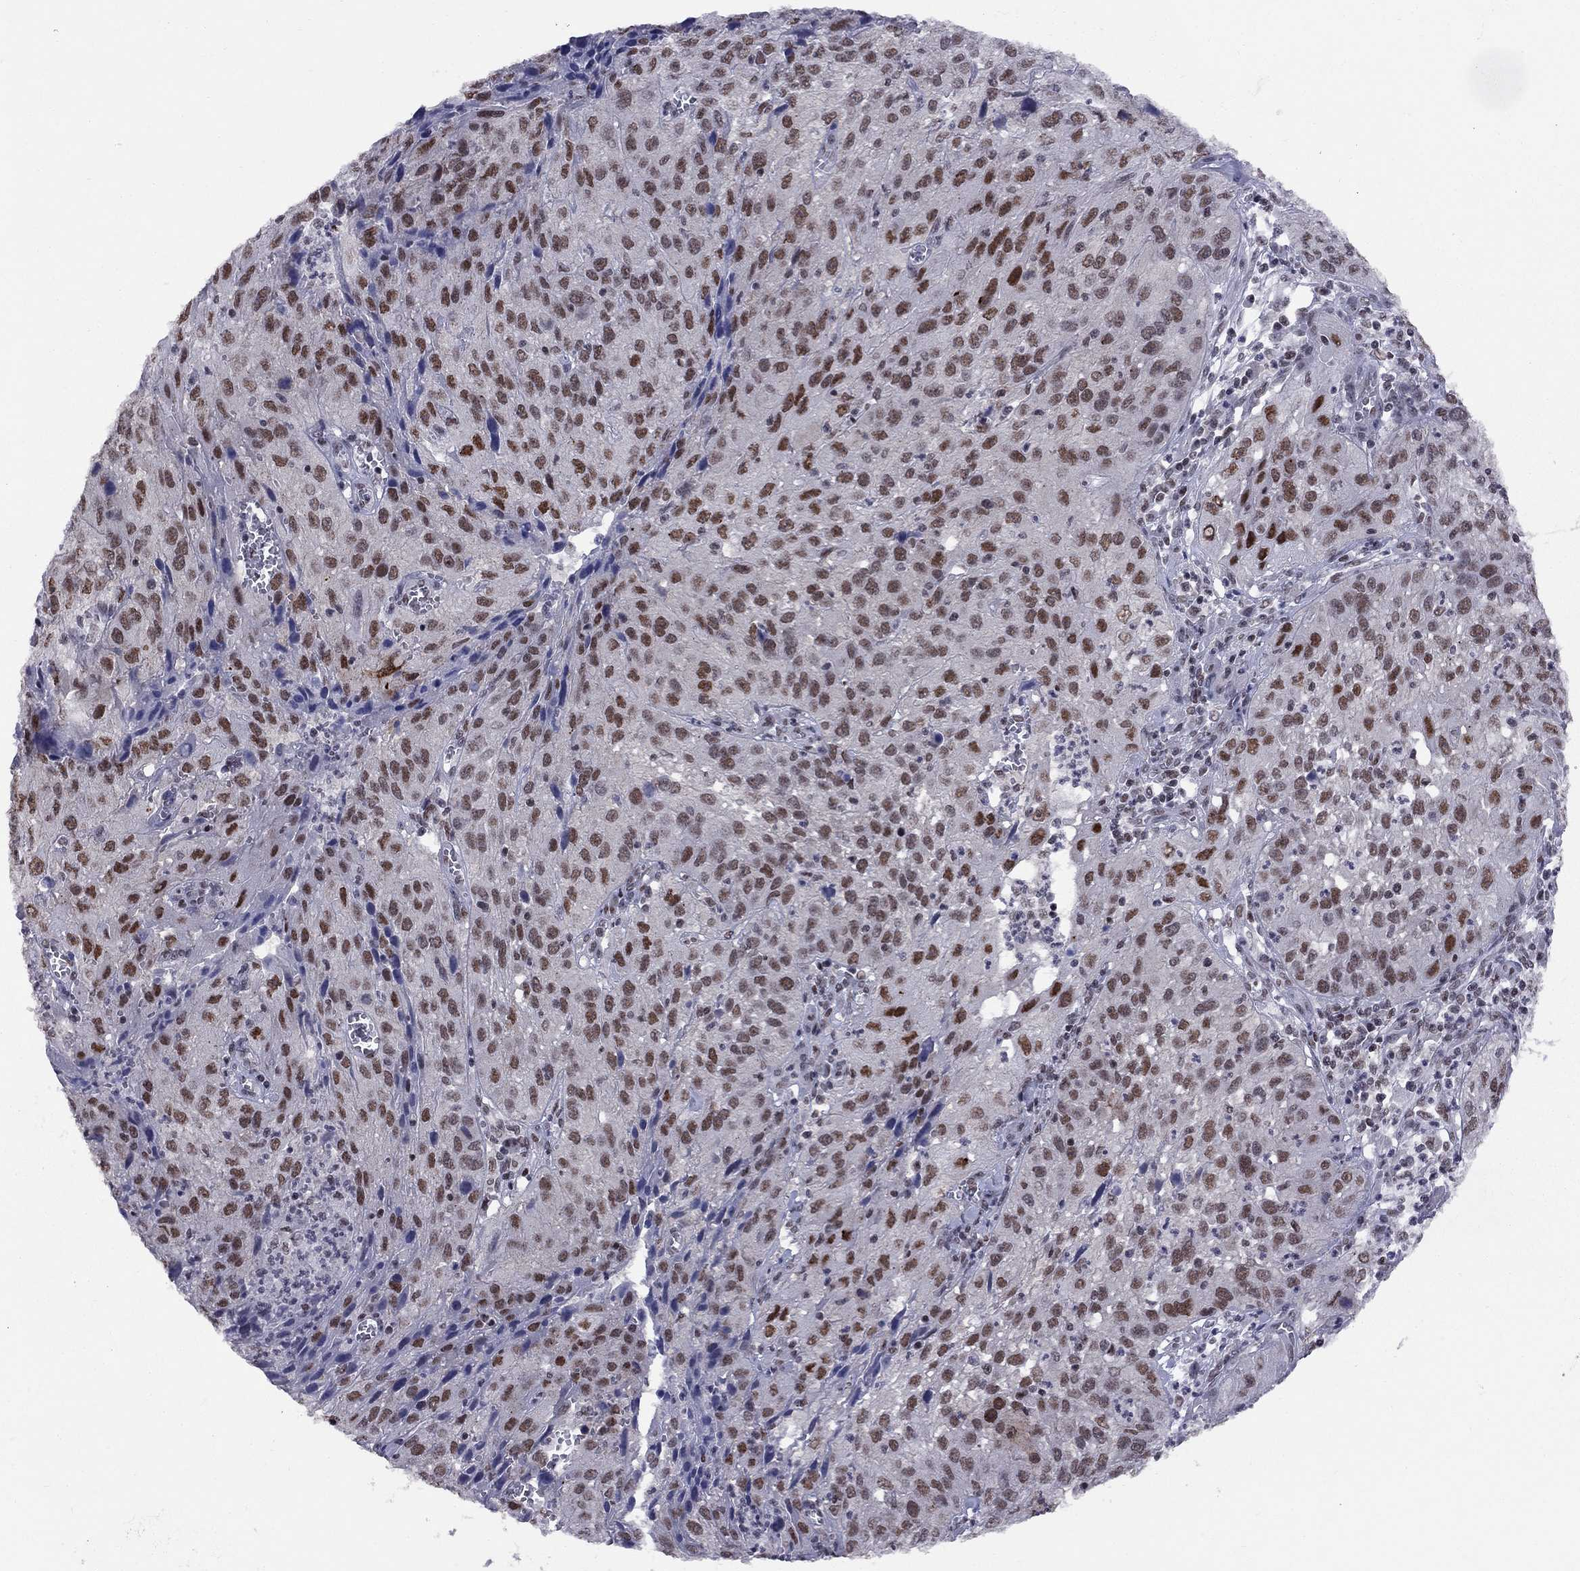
{"staining": {"intensity": "moderate", "quantity": ">75%", "location": "nuclear"}, "tissue": "cervical cancer", "cell_type": "Tumor cells", "image_type": "cancer", "snomed": [{"axis": "morphology", "description": "Squamous cell carcinoma, NOS"}, {"axis": "topography", "description": "Cervix"}], "caption": "Protein positivity by immunohistochemistry reveals moderate nuclear positivity in approximately >75% of tumor cells in cervical cancer.", "gene": "TAF9", "patient": {"sex": "female", "age": 32}}